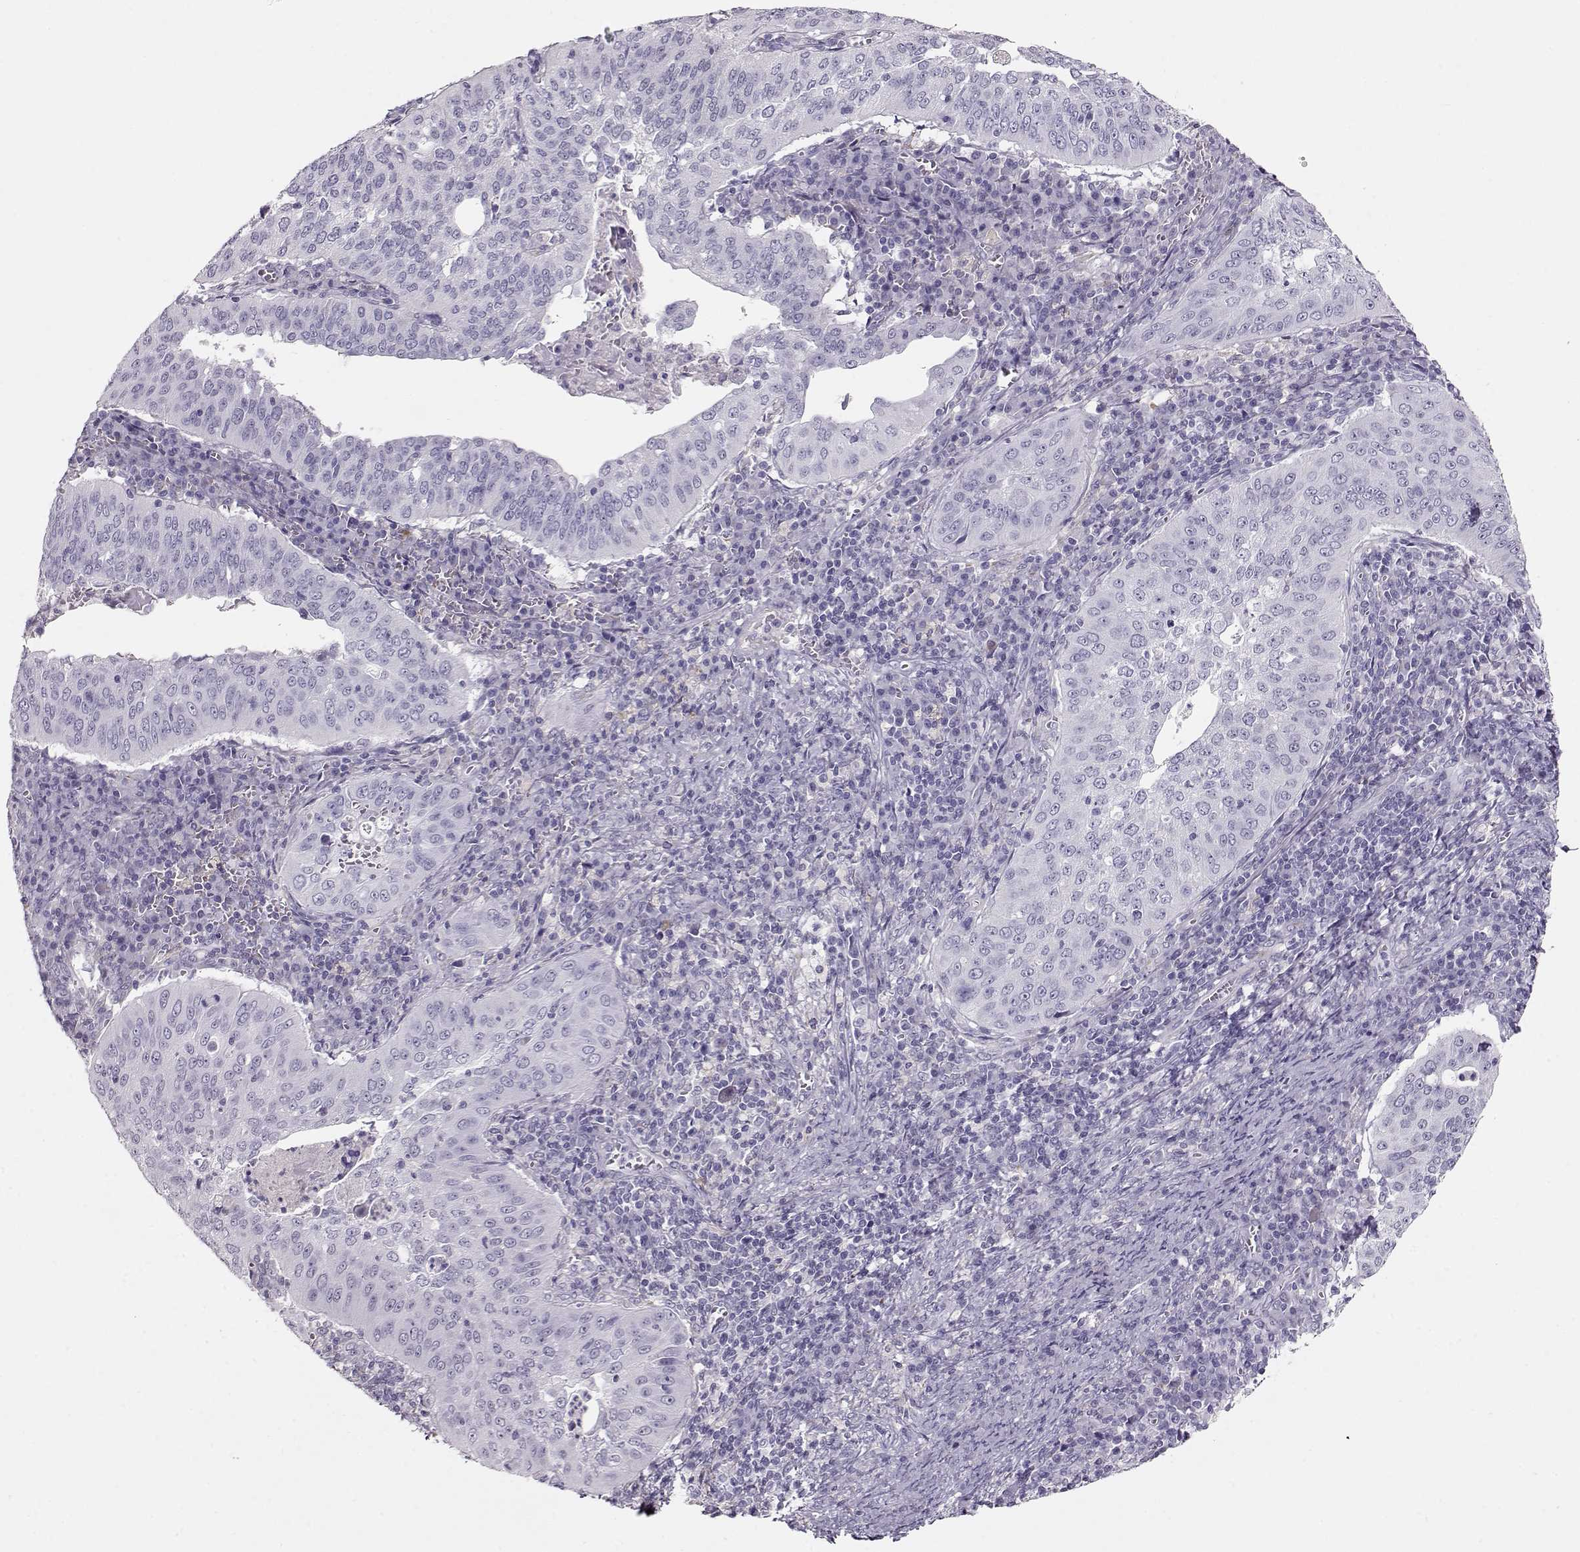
{"staining": {"intensity": "negative", "quantity": "none", "location": "none"}, "tissue": "cervical cancer", "cell_type": "Tumor cells", "image_type": "cancer", "snomed": [{"axis": "morphology", "description": "Squamous cell carcinoma, NOS"}, {"axis": "topography", "description": "Cervix"}], "caption": "Tumor cells are negative for brown protein staining in cervical squamous cell carcinoma.", "gene": "RBM44", "patient": {"sex": "female", "age": 39}}